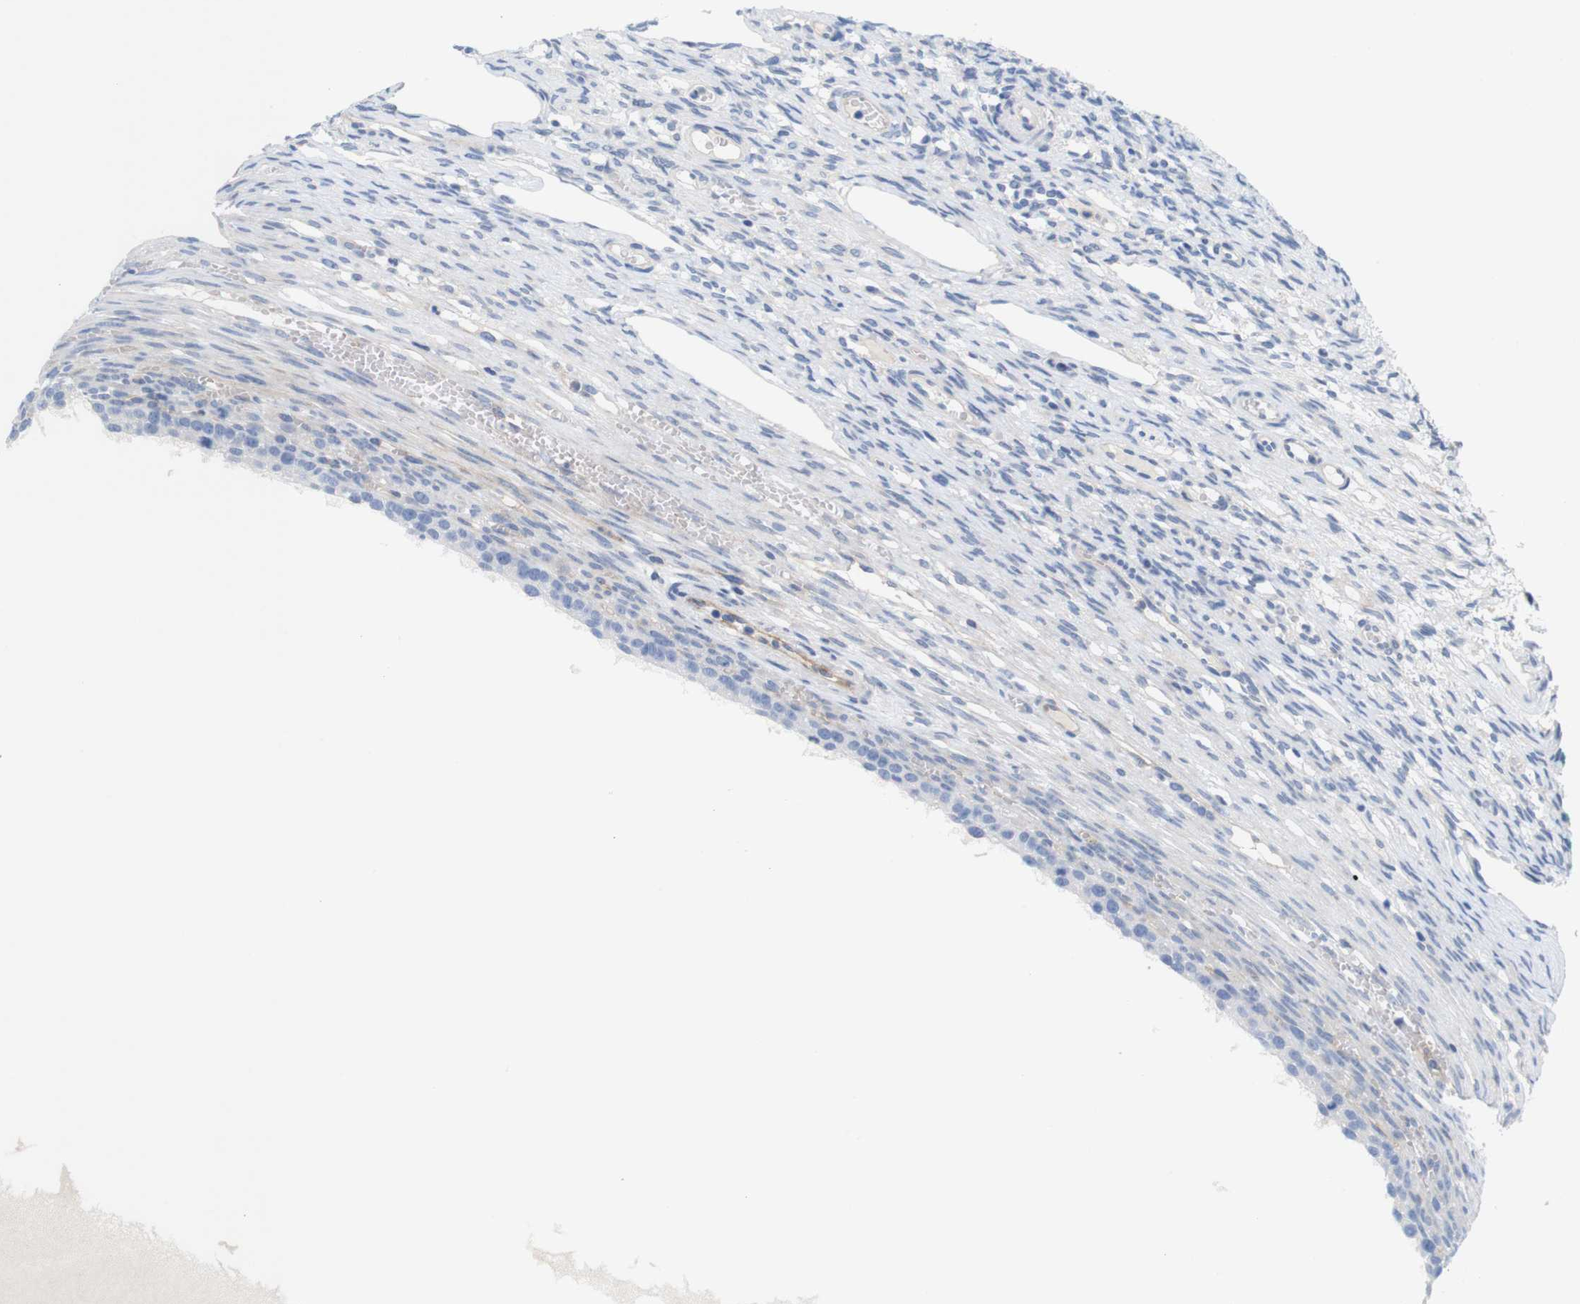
{"staining": {"intensity": "negative", "quantity": "none", "location": "none"}, "tissue": "ovary", "cell_type": "Follicle cells", "image_type": "normal", "snomed": [{"axis": "morphology", "description": "Normal tissue, NOS"}, {"axis": "topography", "description": "Ovary"}], "caption": "The histopathology image reveals no significant expression in follicle cells of ovary.", "gene": "ITGA5", "patient": {"sex": "female", "age": 33}}